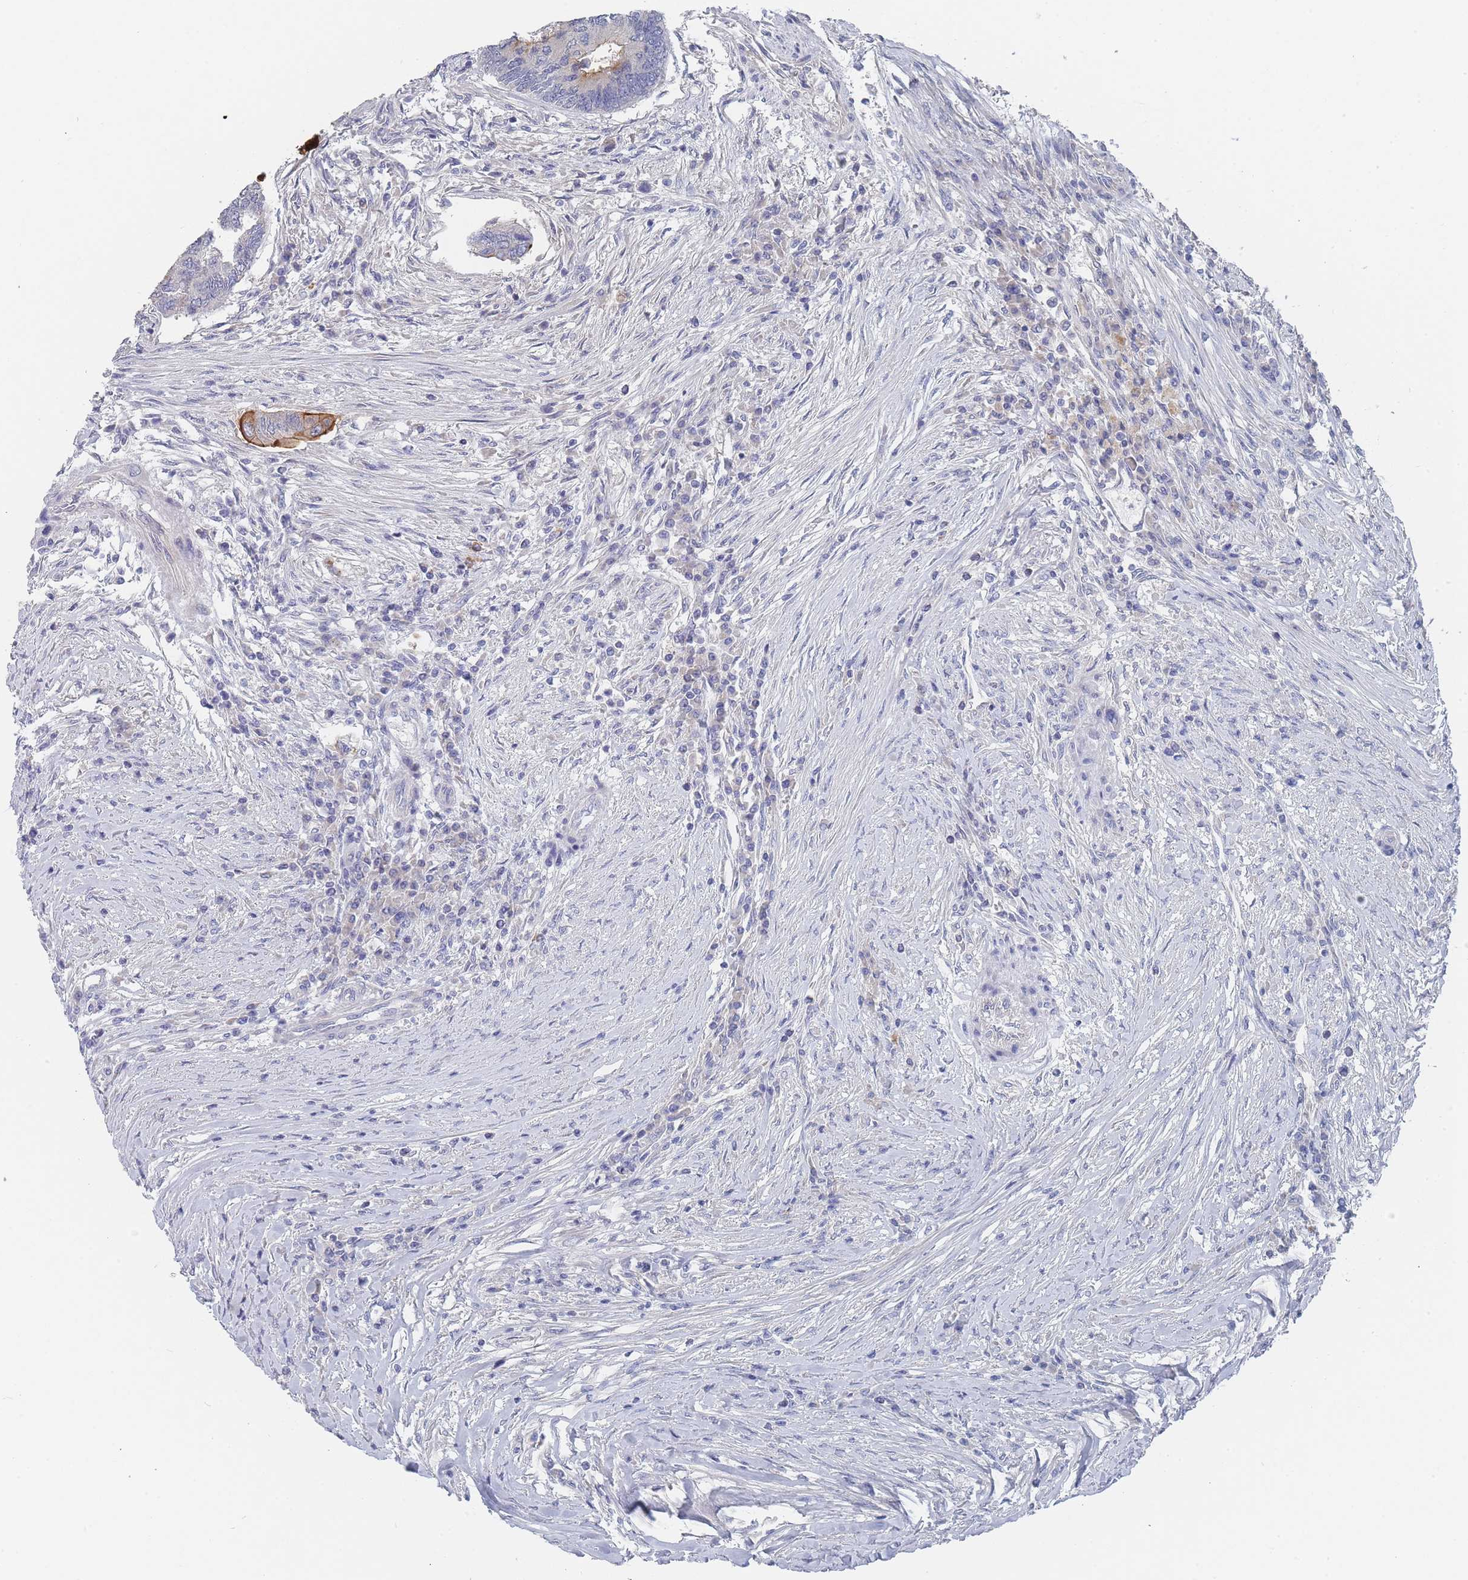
{"staining": {"intensity": "moderate", "quantity": "<25%", "location": "cytoplasmic/membranous"}, "tissue": "colorectal cancer", "cell_type": "Tumor cells", "image_type": "cancer", "snomed": [{"axis": "morphology", "description": "Adenocarcinoma, NOS"}, {"axis": "topography", "description": "Colon"}], "caption": "Colorectal cancer was stained to show a protein in brown. There is low levels of moderate cytoplasmic/membranous positivity in about <25% of tumor cells.", "gene": "ACAD11", "patient": {"sex": "female", "age": 67}}